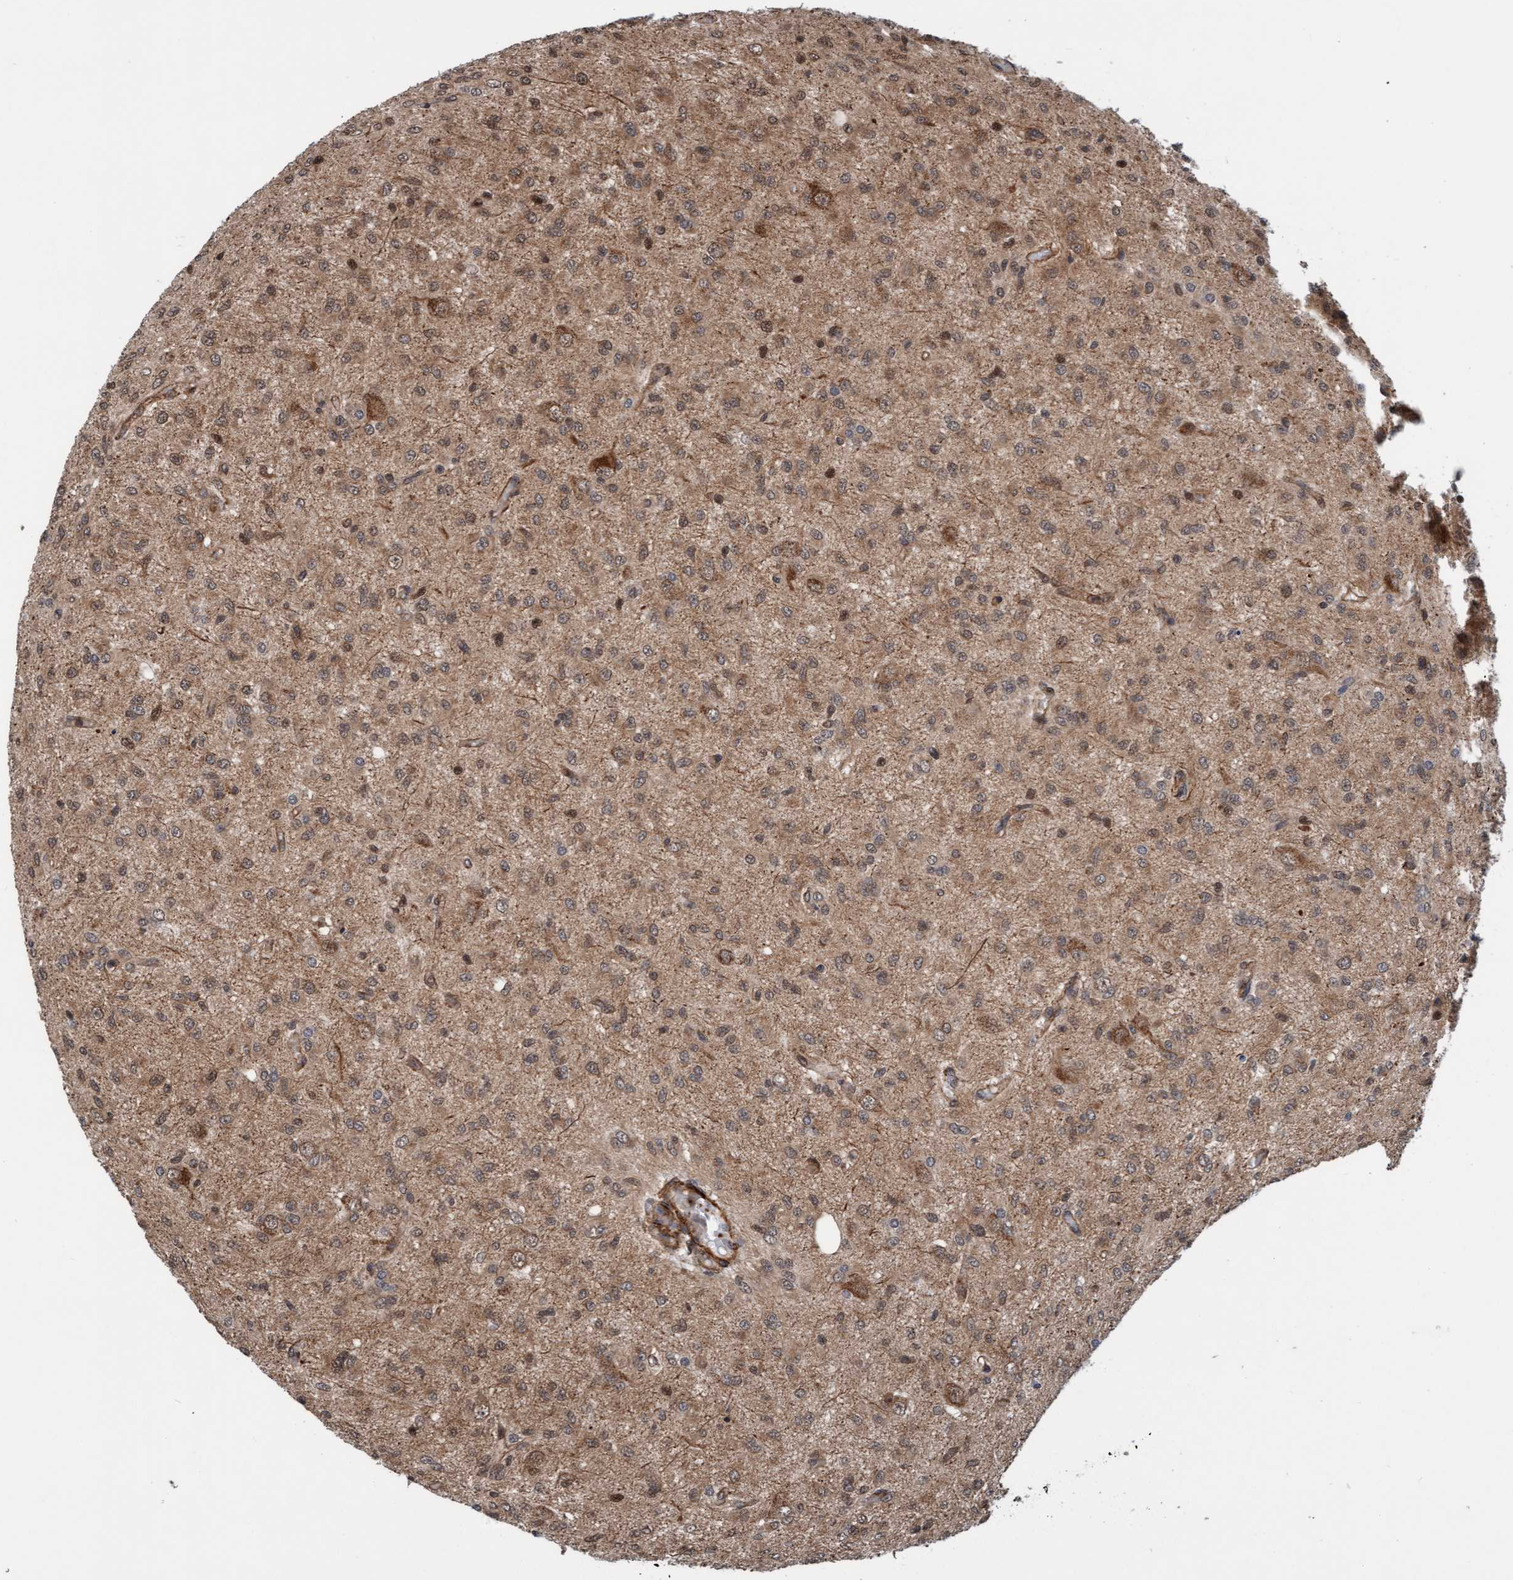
{"staining": {"intensity": "weak", "quantity": "25%-75%", "location": "cytoplasmic/membranous,nuclear"}, "tissue": "glioma", "cell_type": "Tumor cells", "image_type": "cancer", "snomed": [{"axis": "morphology", "description": "Glioma, malignant, High grade"}, {"axis": "topography", "description": "Brain"}], "caption": "Tumor cells demonstrate weak cytoplasmic/membranous and nuclear expression in about 25%-75% of cells in malignant glioma (high-grade). (DAB (3,3'-diaminobenzidine) = brown stain, brightfield microscopy at high magnification).", "gene": "STXBP4", "patient": {"sex": "female", "age": 59}}